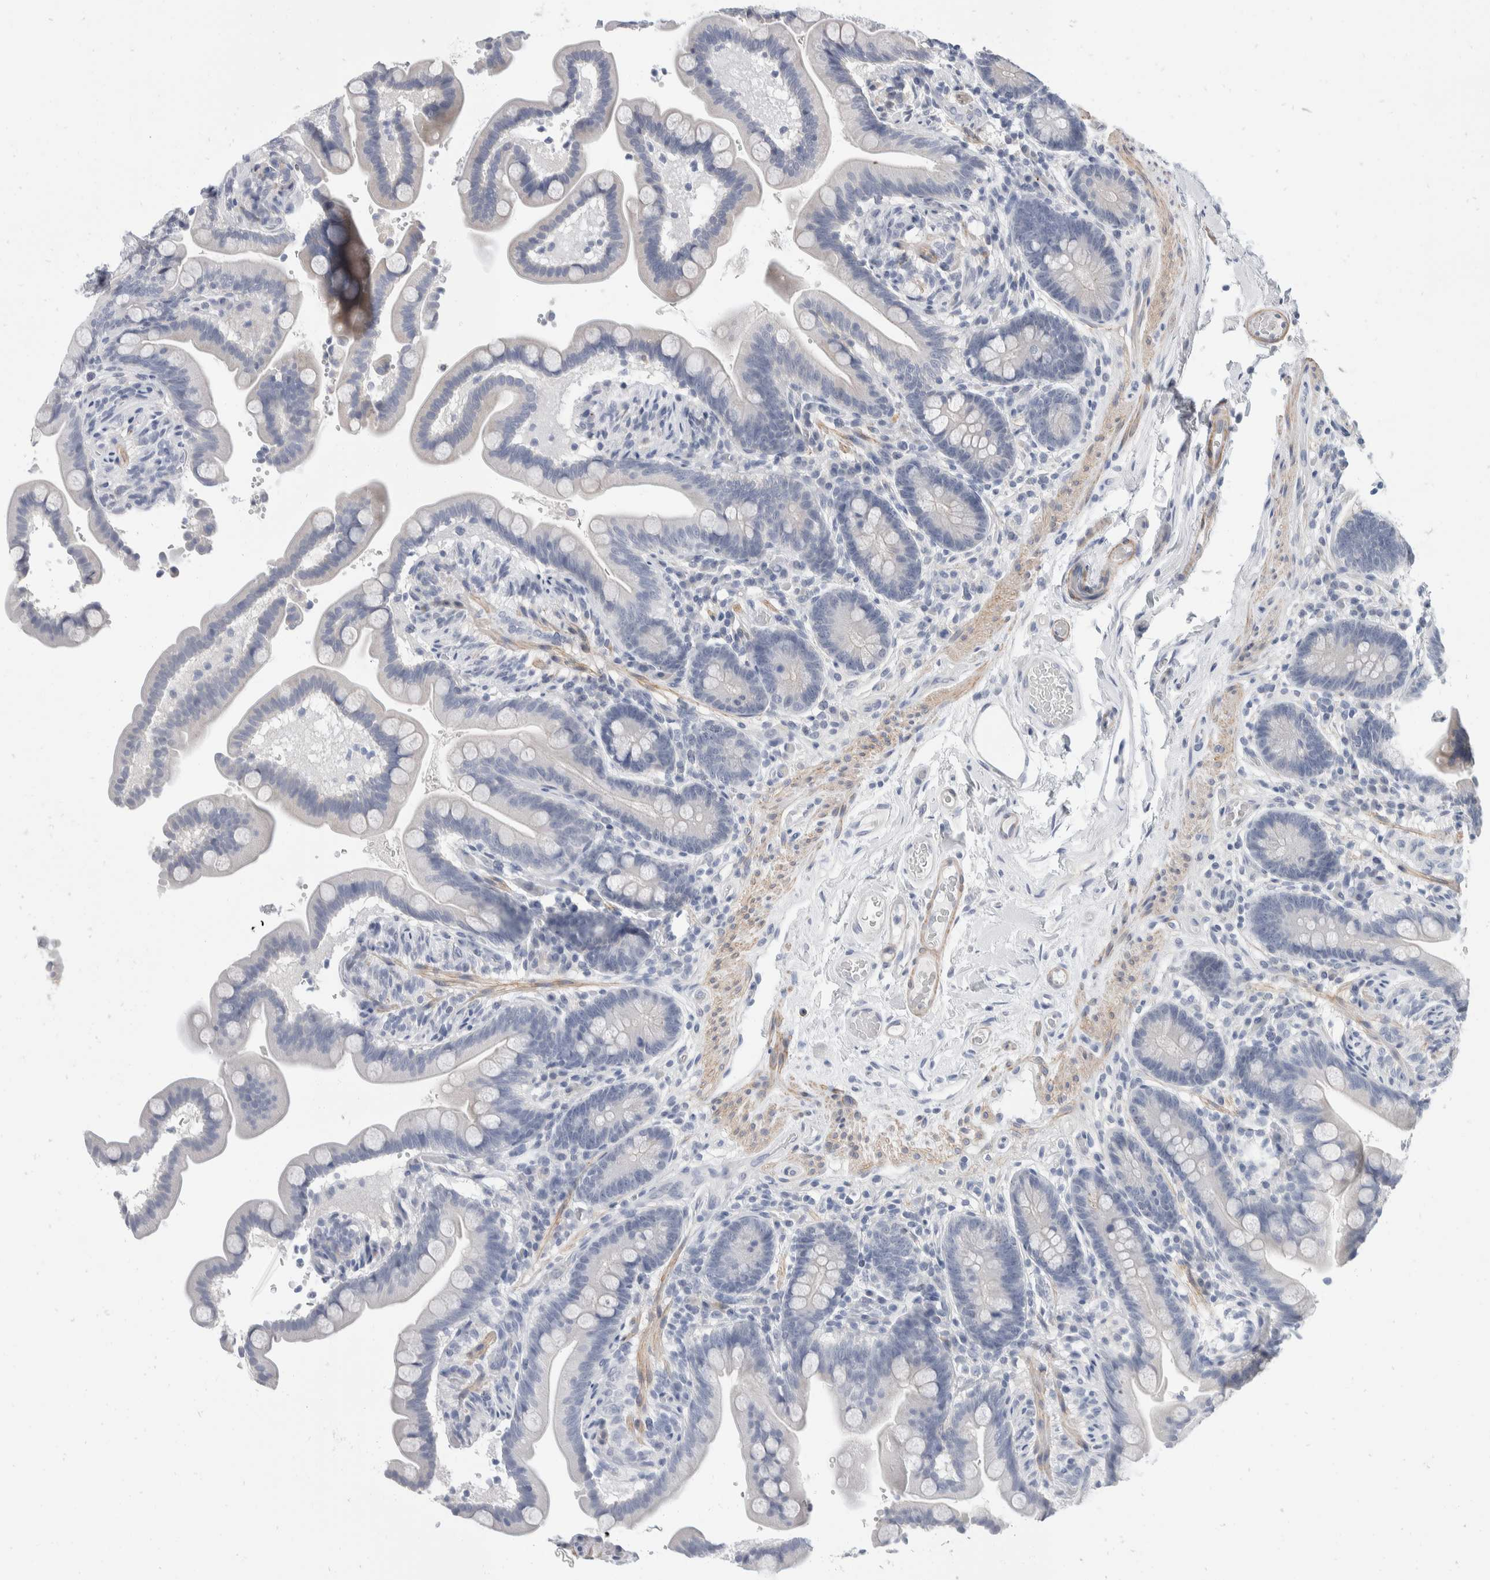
{"staining": {"intensity": "negative", "quantity": "none", "location": "none"}, "tissue": "colon", "cell_type": "Endothelial cells", "image_type": "normal", "snomed": [{"axis": "morphology", "description": "Normal tissue, NOS"}, {"axis": "topography", "description": "Smooth muscle"}, {"axis": "topography", "description": "Colon"}], "caption": "Immunohistochemistry of benign colon demonstrates no expression in endothelial cells.", "gene": "CATSPERD", "patient": {"sex": "male", "age": 73}}